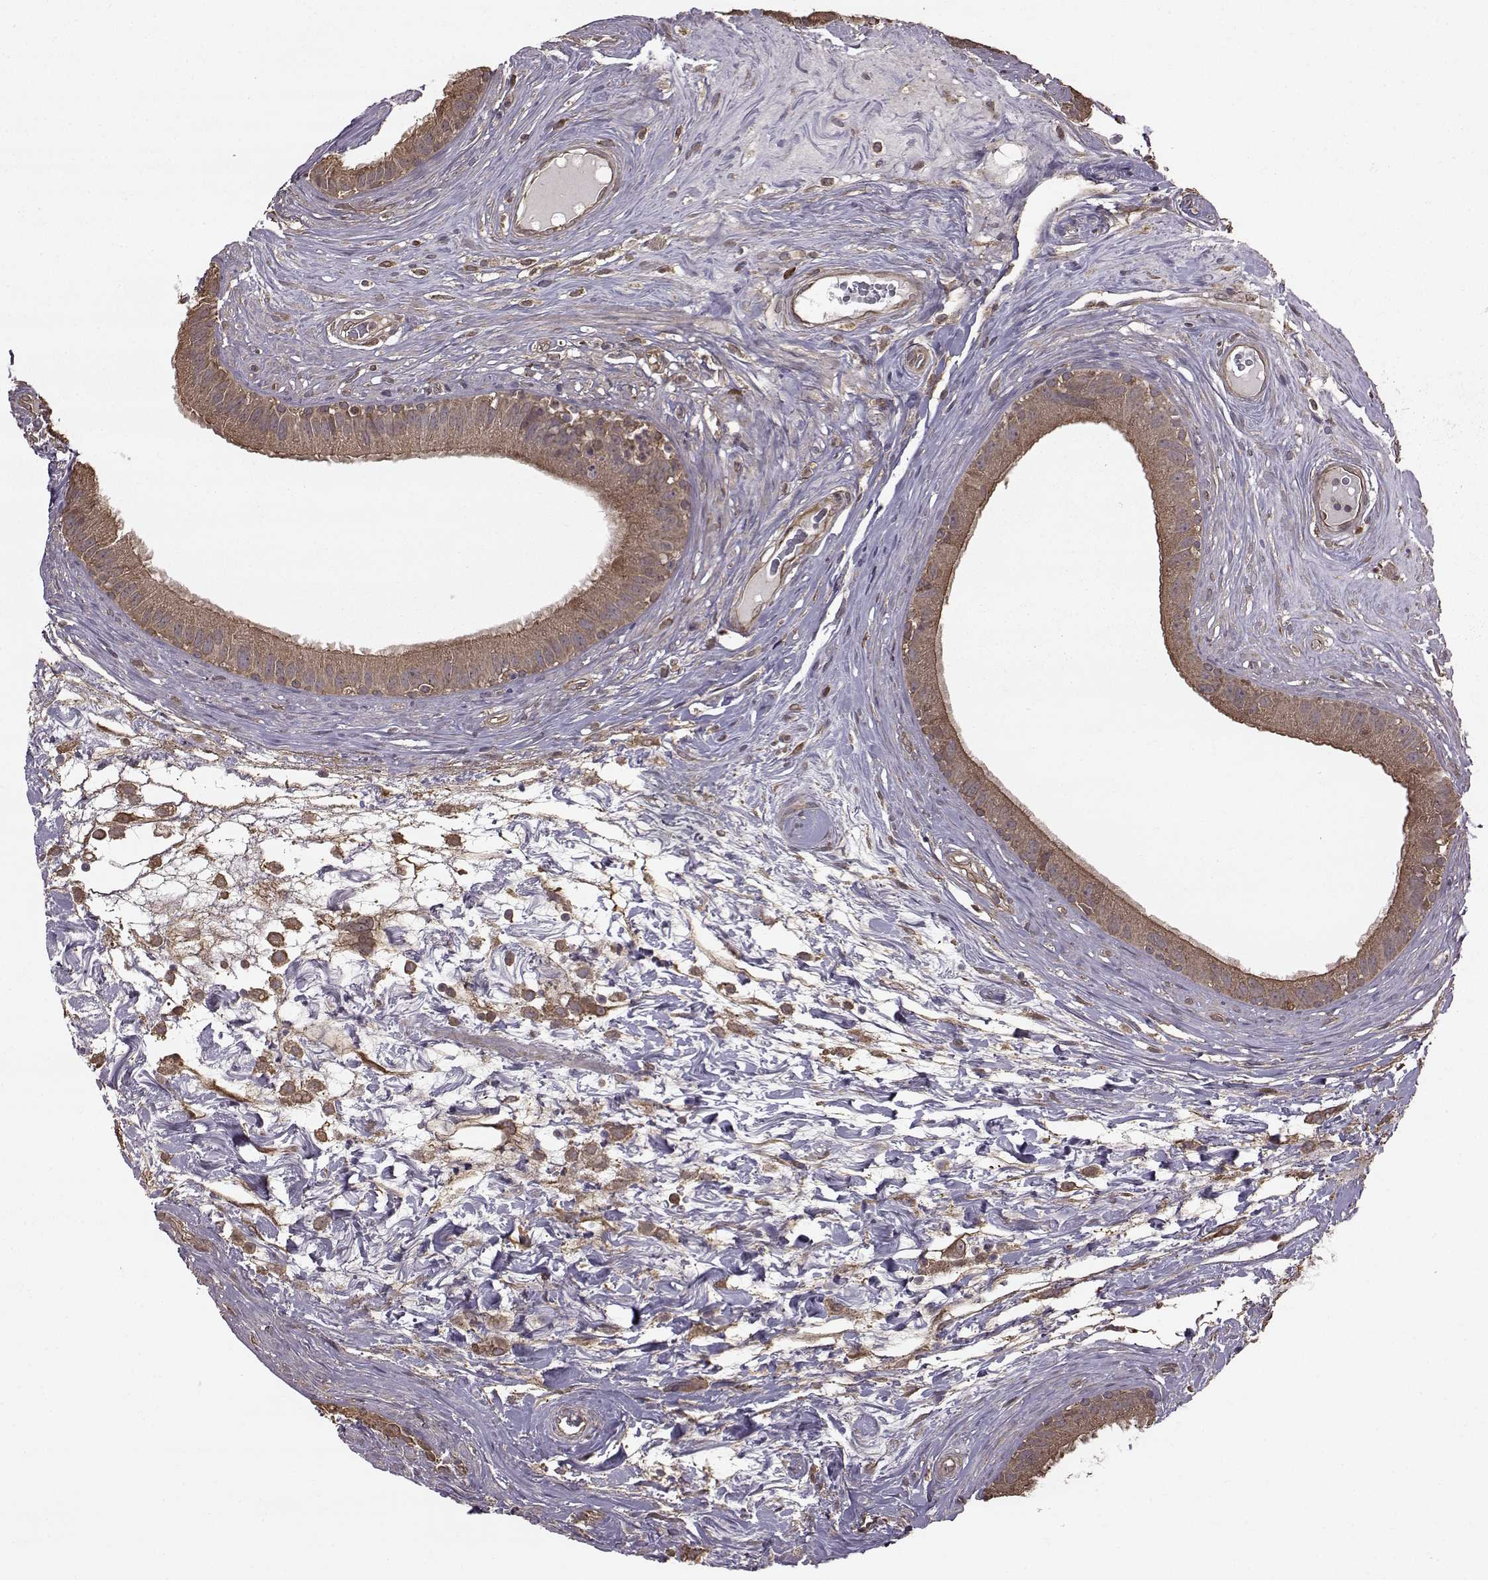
{"staining": {"intensity": "moderate", "quantity": ">75%", "location": "cytoplasmic/membranous"}, "tissue": "epididymis", "cell_type": "Glandular cells", "image_type": "normal", "snomed": [{"axis": "morphology", "description": "Normal tissue, NOS"}, {"axis": "topography", "description": "Epididymis"}], "caption": "Protein expression analysis of benign epididymis reveals moderate cytoplasmic/membranous staining in approximately >75% of glandular cells.", "gene": "NME1", "patient": {"sex": "male", "age": 59}}